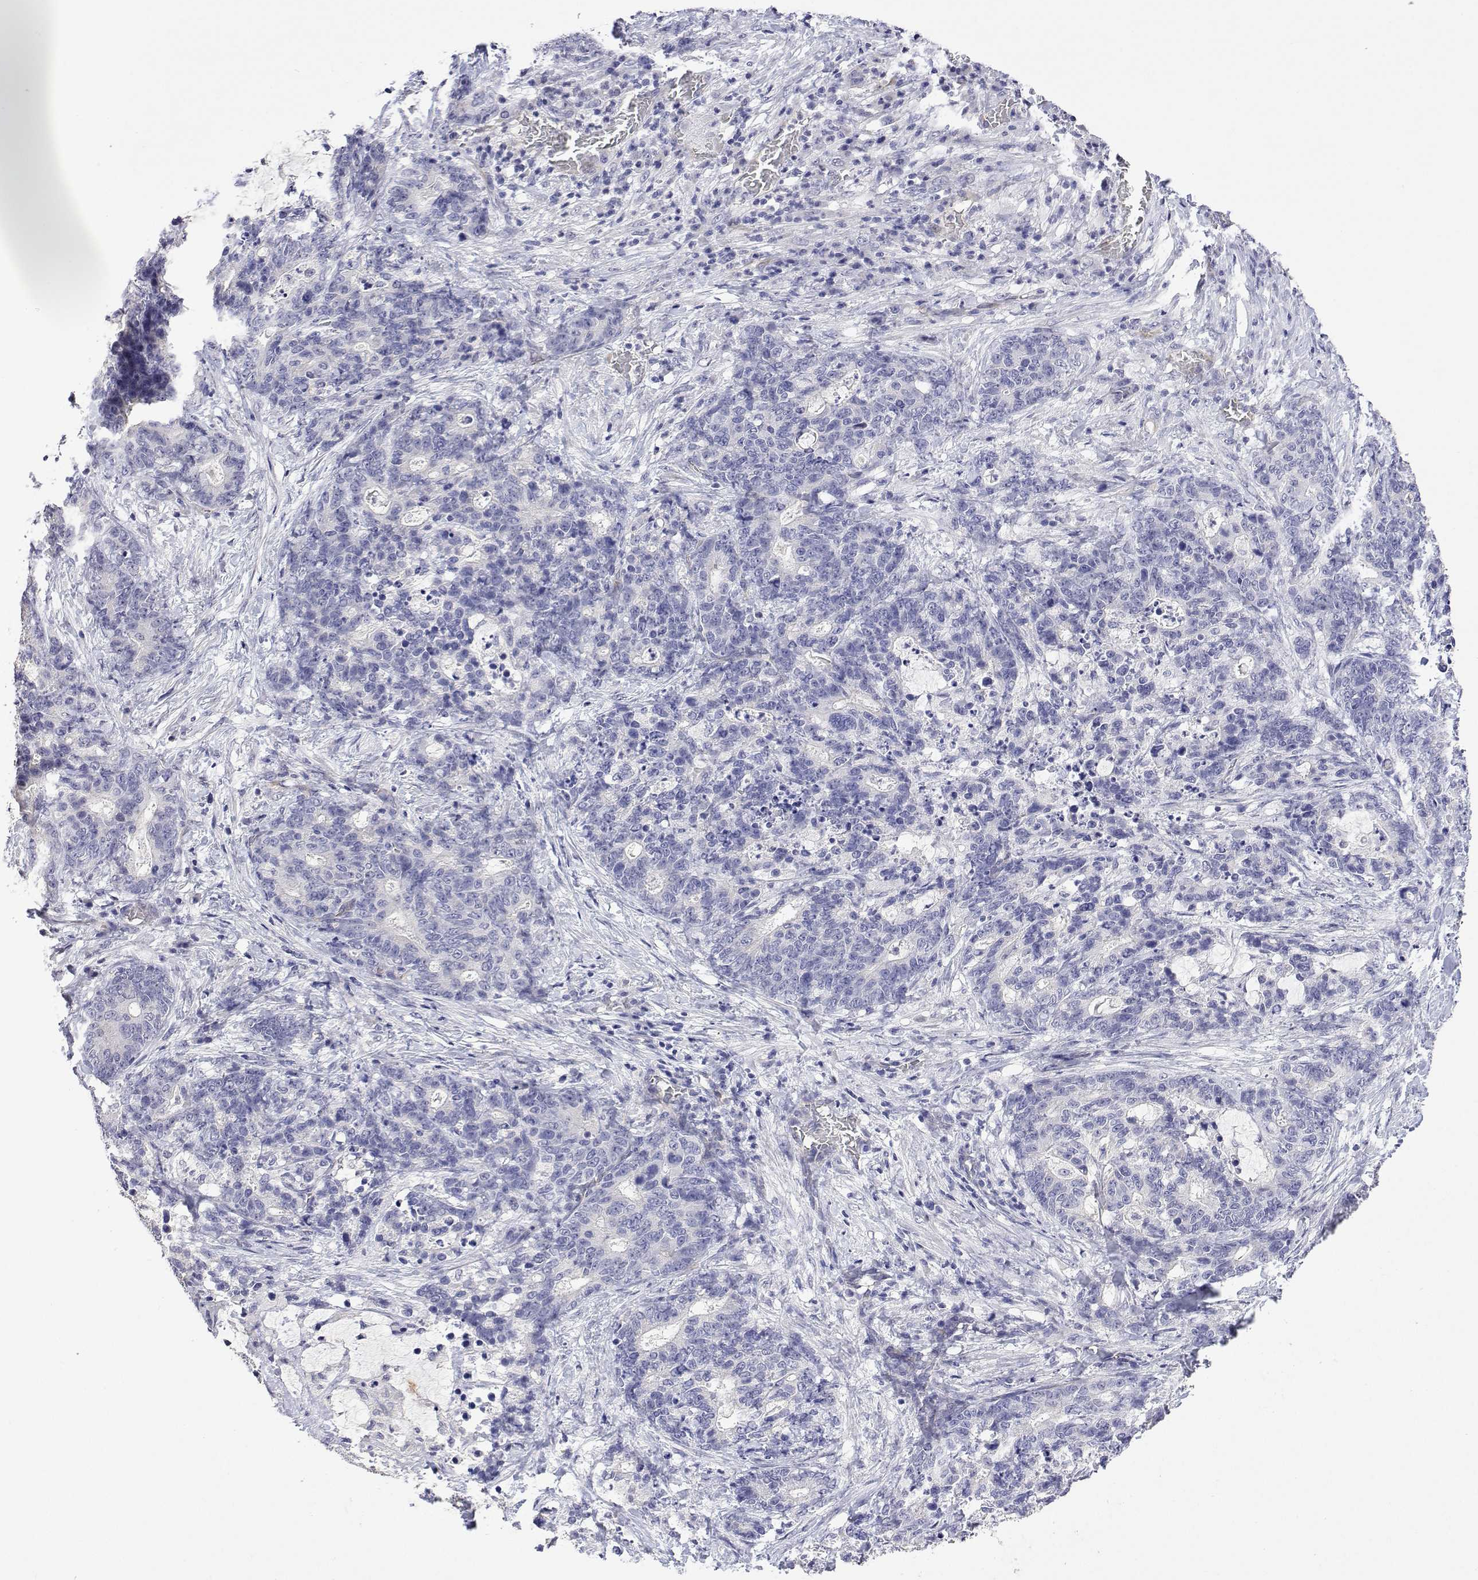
{"staining": {"intensity": "negative", "quantity": "none", "location": "none"}, "tissue": "stomach cancer", "cell_type": "Tumor cells", "image_type": "cancer", "snomed": [{"axis": "morphology", "description": "Normal tissue, NOS"}, {"axis": "morphology", "description": "Adenocarcinoma, NOS"}, {"axis": "topography", "description": "Stomach"}], "caption": "Immunohistochemistry photomicrograph of neoplastic tissue: human stomach cancer (adenocarcinoma) stained with DAB exhibits no significant protein expression in tumor cells.", "gene": "PLCB1", "patient": {"sex": "female", "age": 64}}